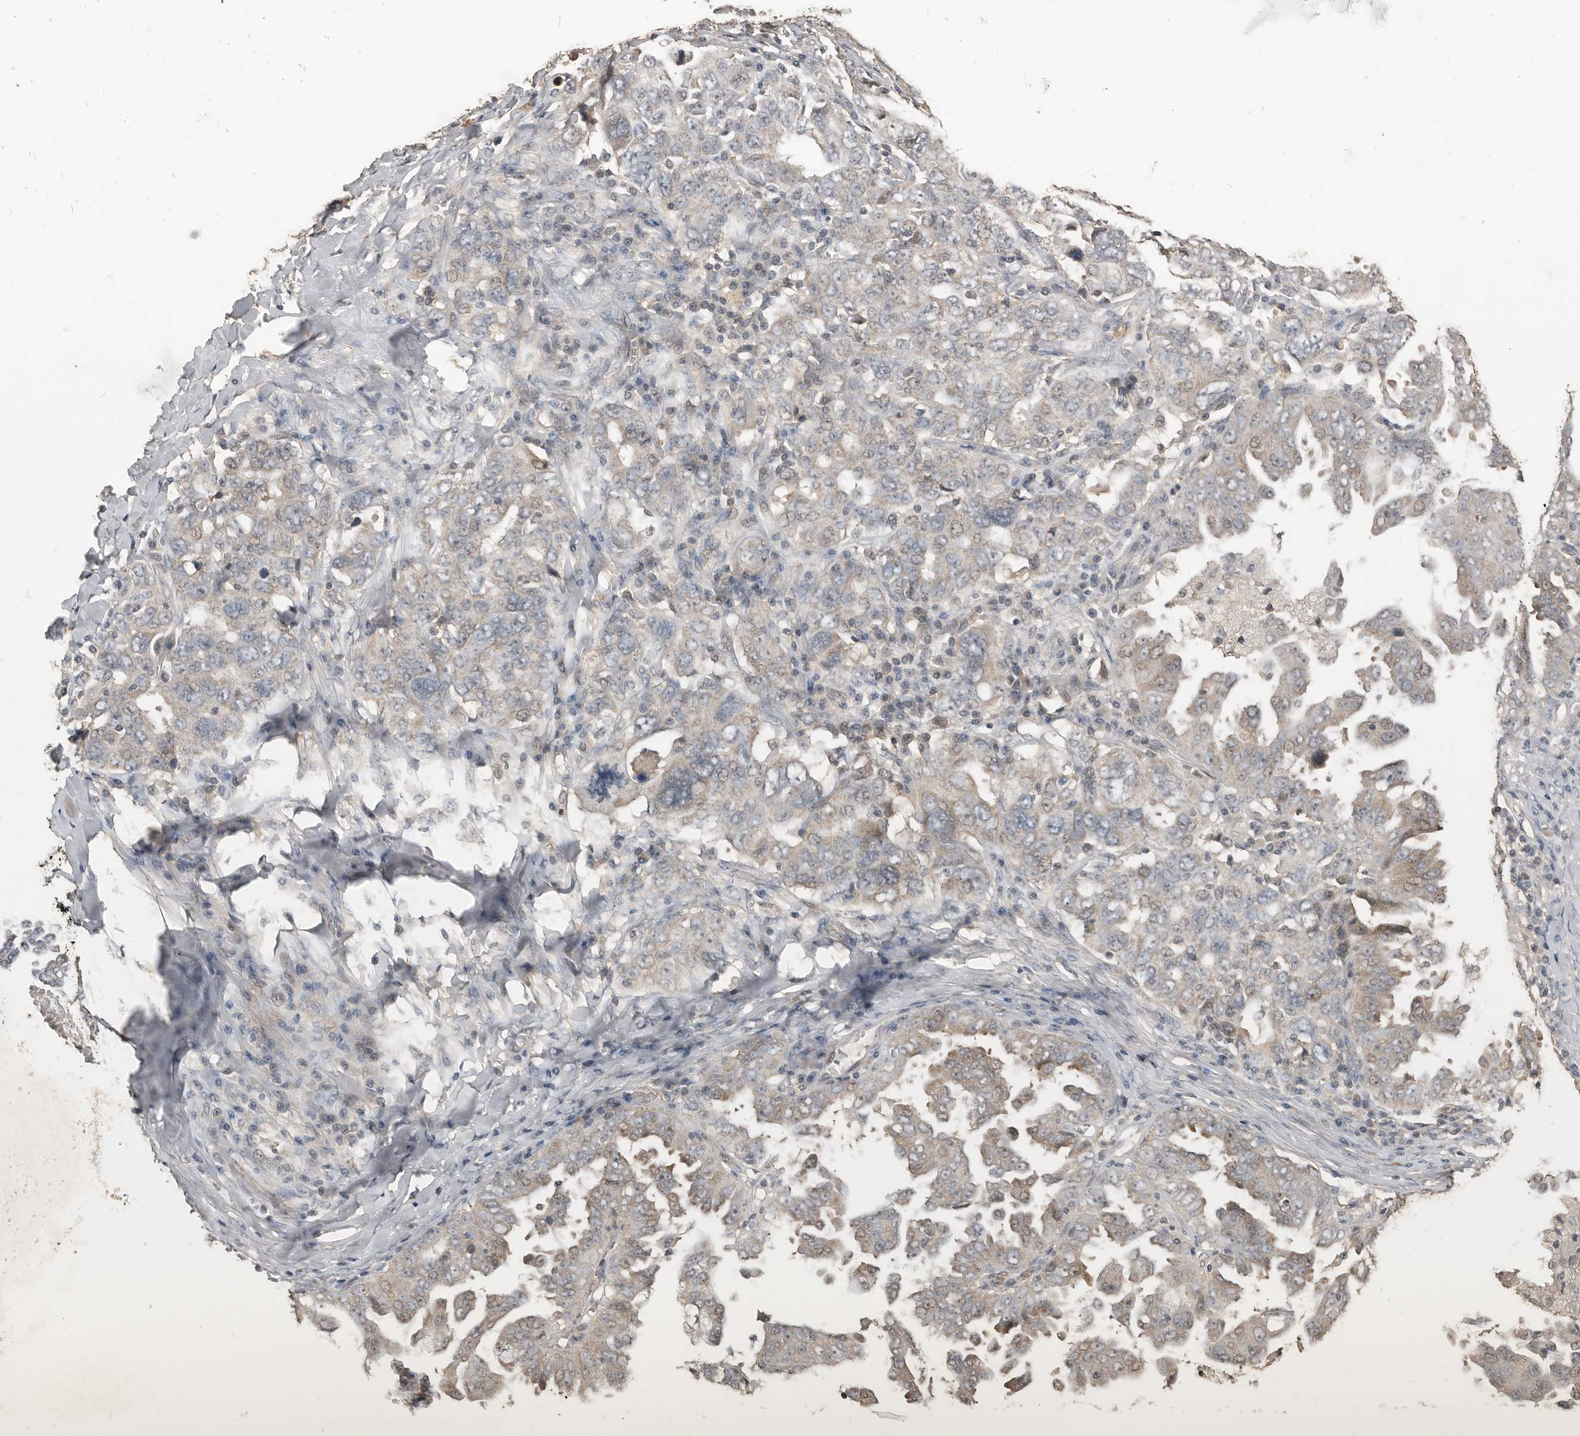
{"staining": {"intensity": "weak", "quantity": "<25%", "location": "cytoplasmic/membranous"}, "tissue": "ovarian cancer", "cell_type": "Tumor cells", "image_type": "cancer", "snomed": [{"axis": "morphology", "description": "Carcinoma, endometroid"}, {"axis": "topography", "description": "Ovary"}], "caption": "DAB (3,3'-diaminobenzidine) immunohistochemical staining of human ovarian endometroid carcinoma demonstrates no significant positivity in tumor cells.", "gene": "BAMBI", "patient": {"sex": "female", "age": 62}}